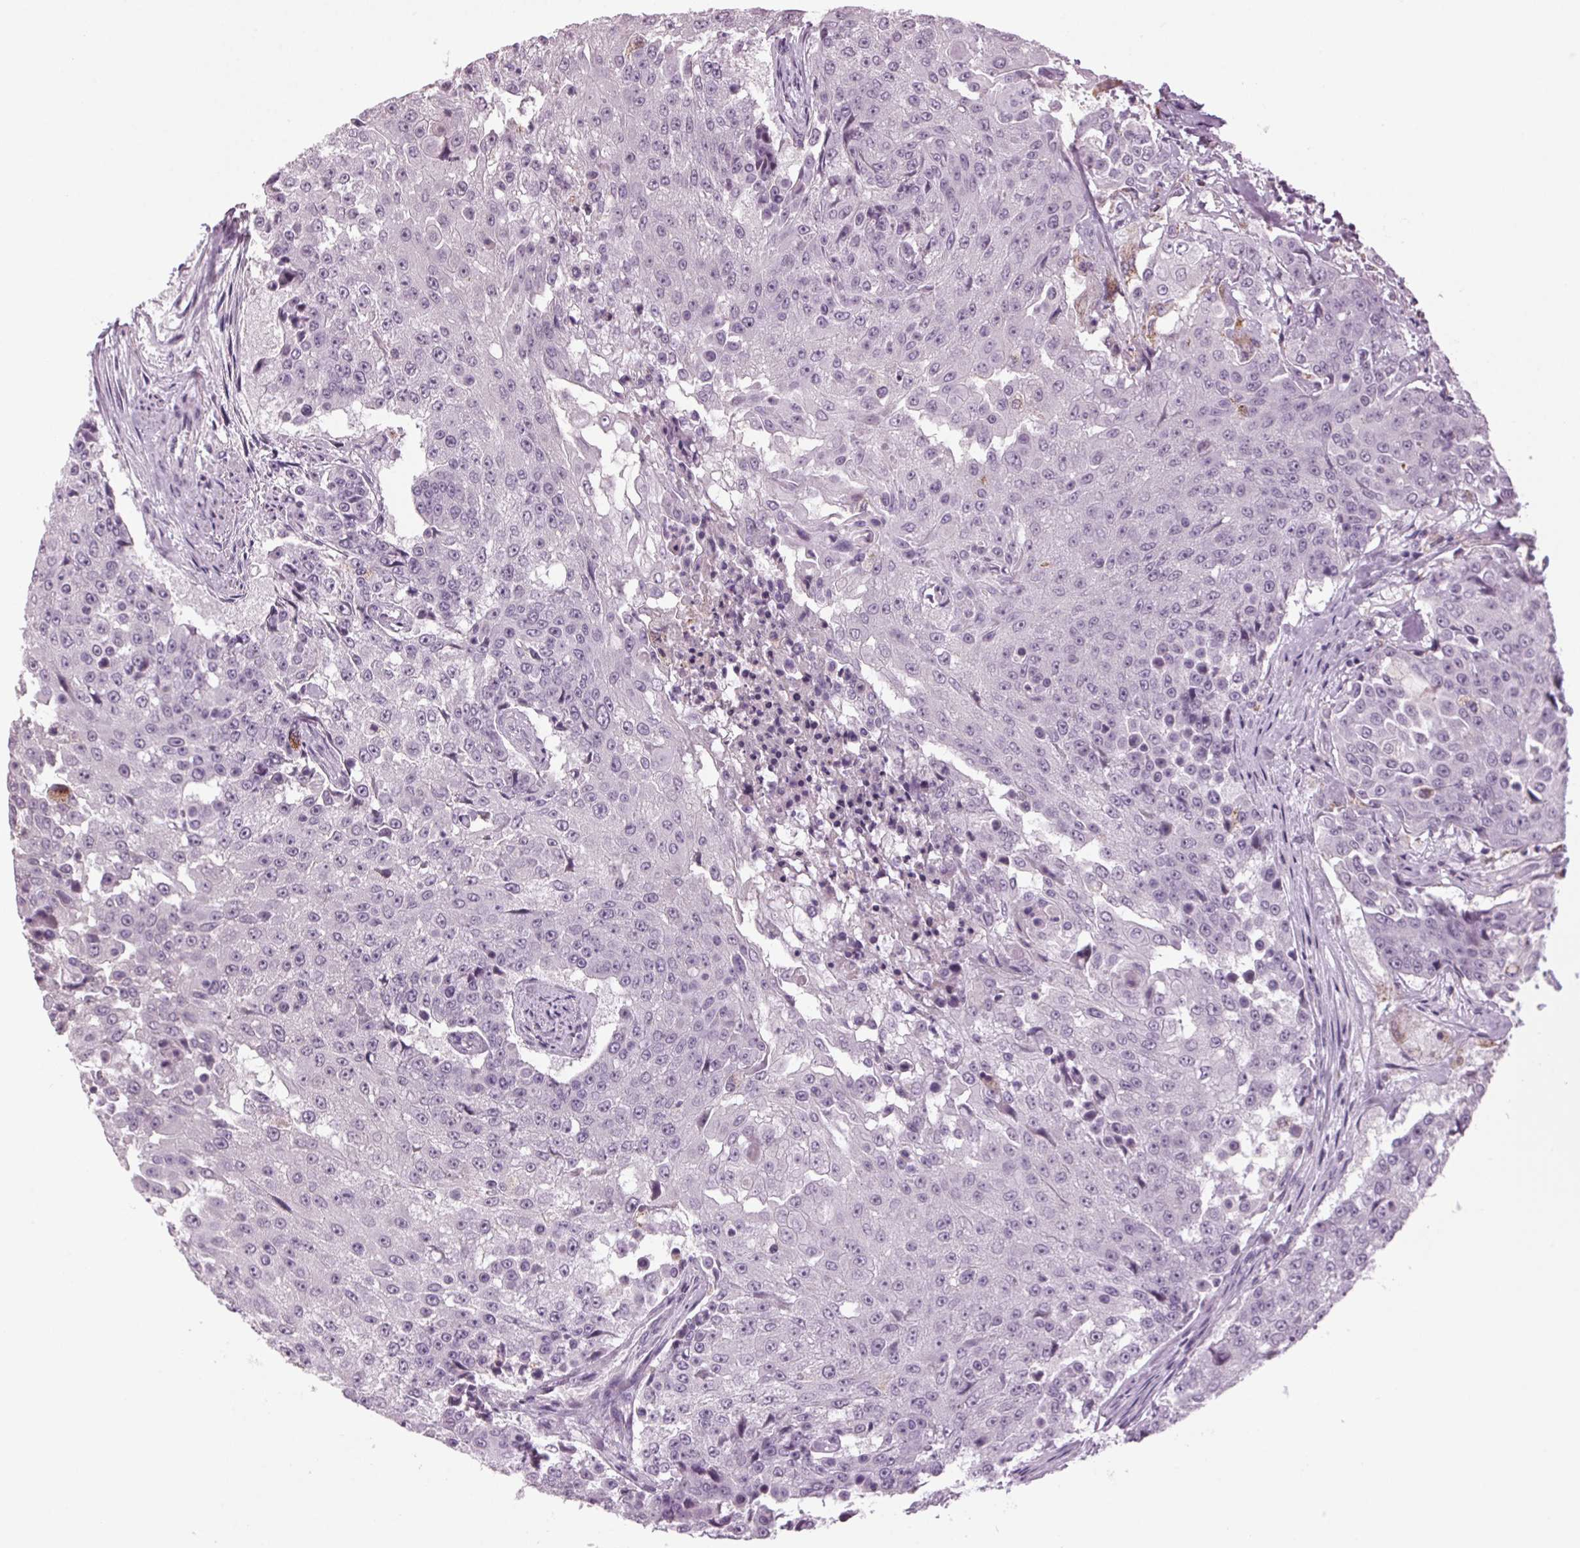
{"staining": {"intensity": "negative", "quantity": "none", "location": "none"}, "tissue": "urothelial cancer", "cell_type": "Tumor cells", "image_type": "cancer", "snomed": [{"axis": "morphology", "description": "Urothelial carcinoma, High grade"}, {"axis": "topography", "description": "Urinary bladder"}], "caption": "Immunohistochemistry of human urothelial carcinoma (high-grade) reveals no expression in tumor cells.", "gene": "DNAH12", "patient": {"sex": "female", "age": 63}}